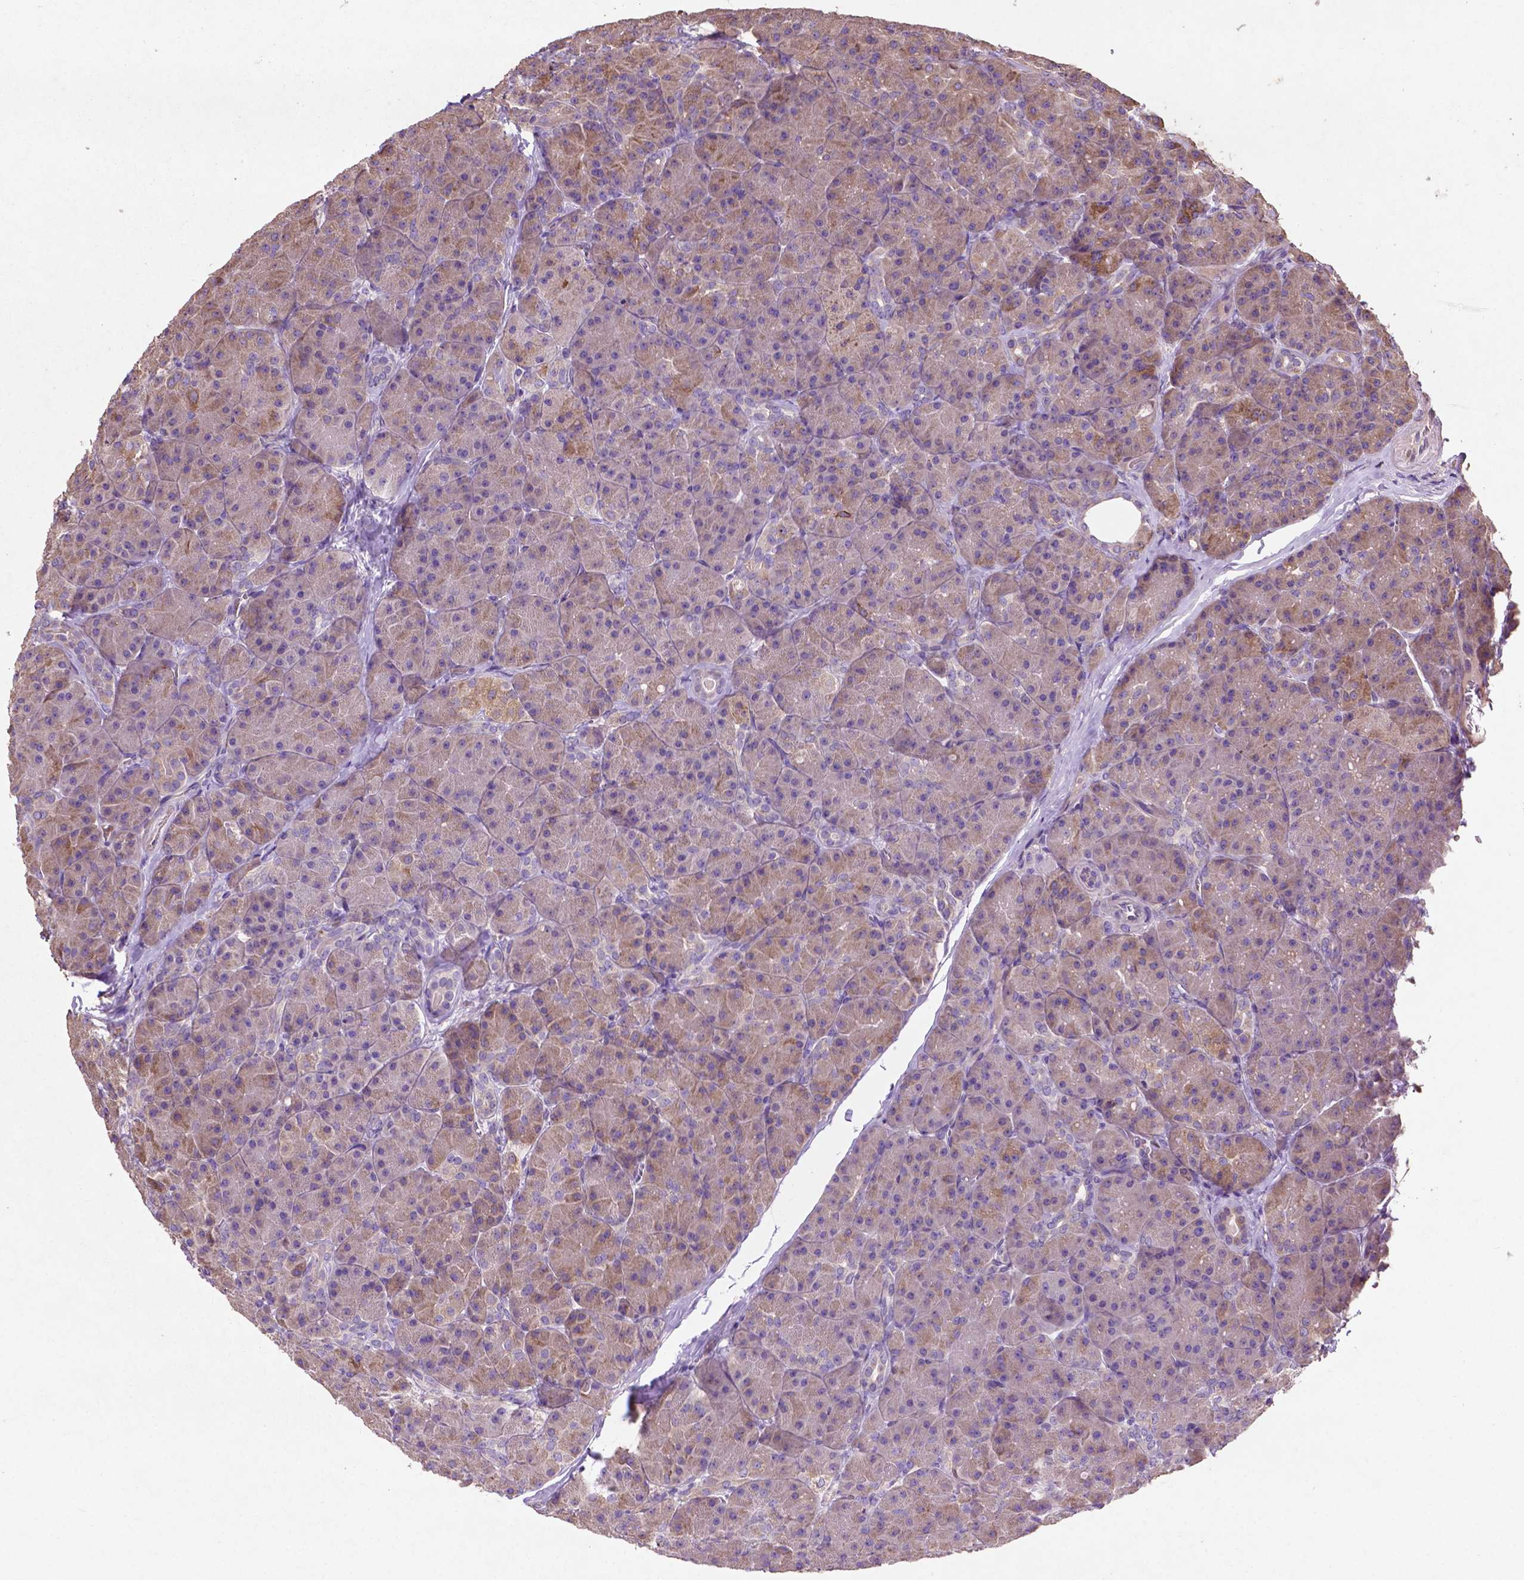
{"staining": {"intensity": "moderate", "quantity": "25%-75%", "location": "cytoplasmic/membranous"}, "tissue": "pancreas", "cell_type": "Exocrine glandular cells", "image_type": "normal", "snomed": [{"axis": "morphology", "description": "Normal tissue, NOS"}, {"axis": "topography", "description": "Pancreas"}], "caption": "Brown immunohistochemical staining in benign human pancreas reveals moderate cytoplasmic/membranous expression in about 25%-75% of exocrine glandular cells.", "gene": "MBTPS1", "patient": {"sex": "male", "age": 57}}